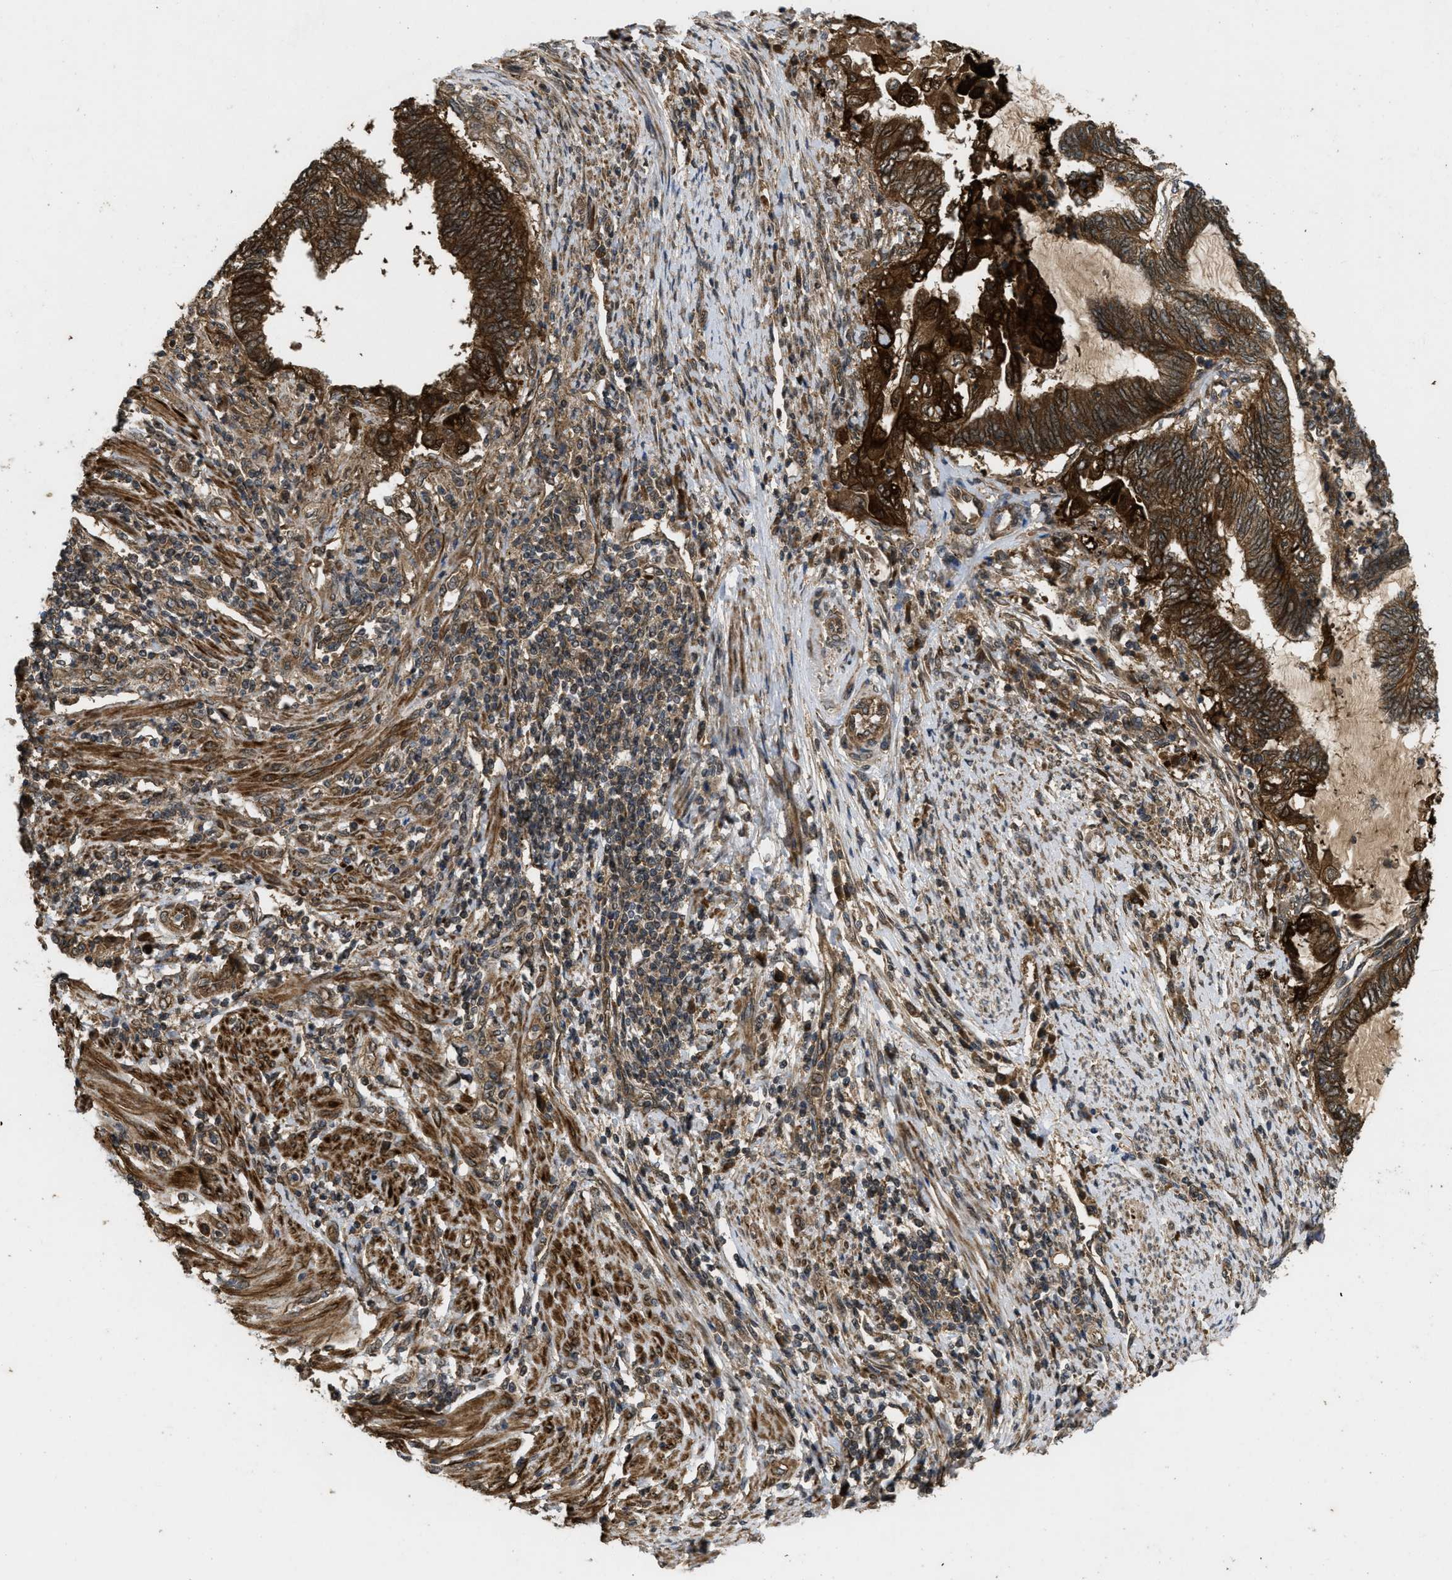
{"staining": {"intensity": "strong", "quantity": ">75%", "location": "cytoplasmic/membranous"}, "tissue": "endometrial cancer", "cell_type": "Tumor cells", "image_type": "cancer", "snomed": [{"axis": "morphology", "description": "Adenocarcinoma, NOS"}, {"axis": "topography", "description": "Uterus"}, {"axis": "topography", "description": "Endometrium"}], "caption": "Human endometrial cancer (adenocarcinoma) stained with a brown dye exhibits strong cytoplasmic/membranous positive positivity in about >75% of tumor cells.", "gene": "FZD6", "patient": {"sex": "female", "age": 70}}